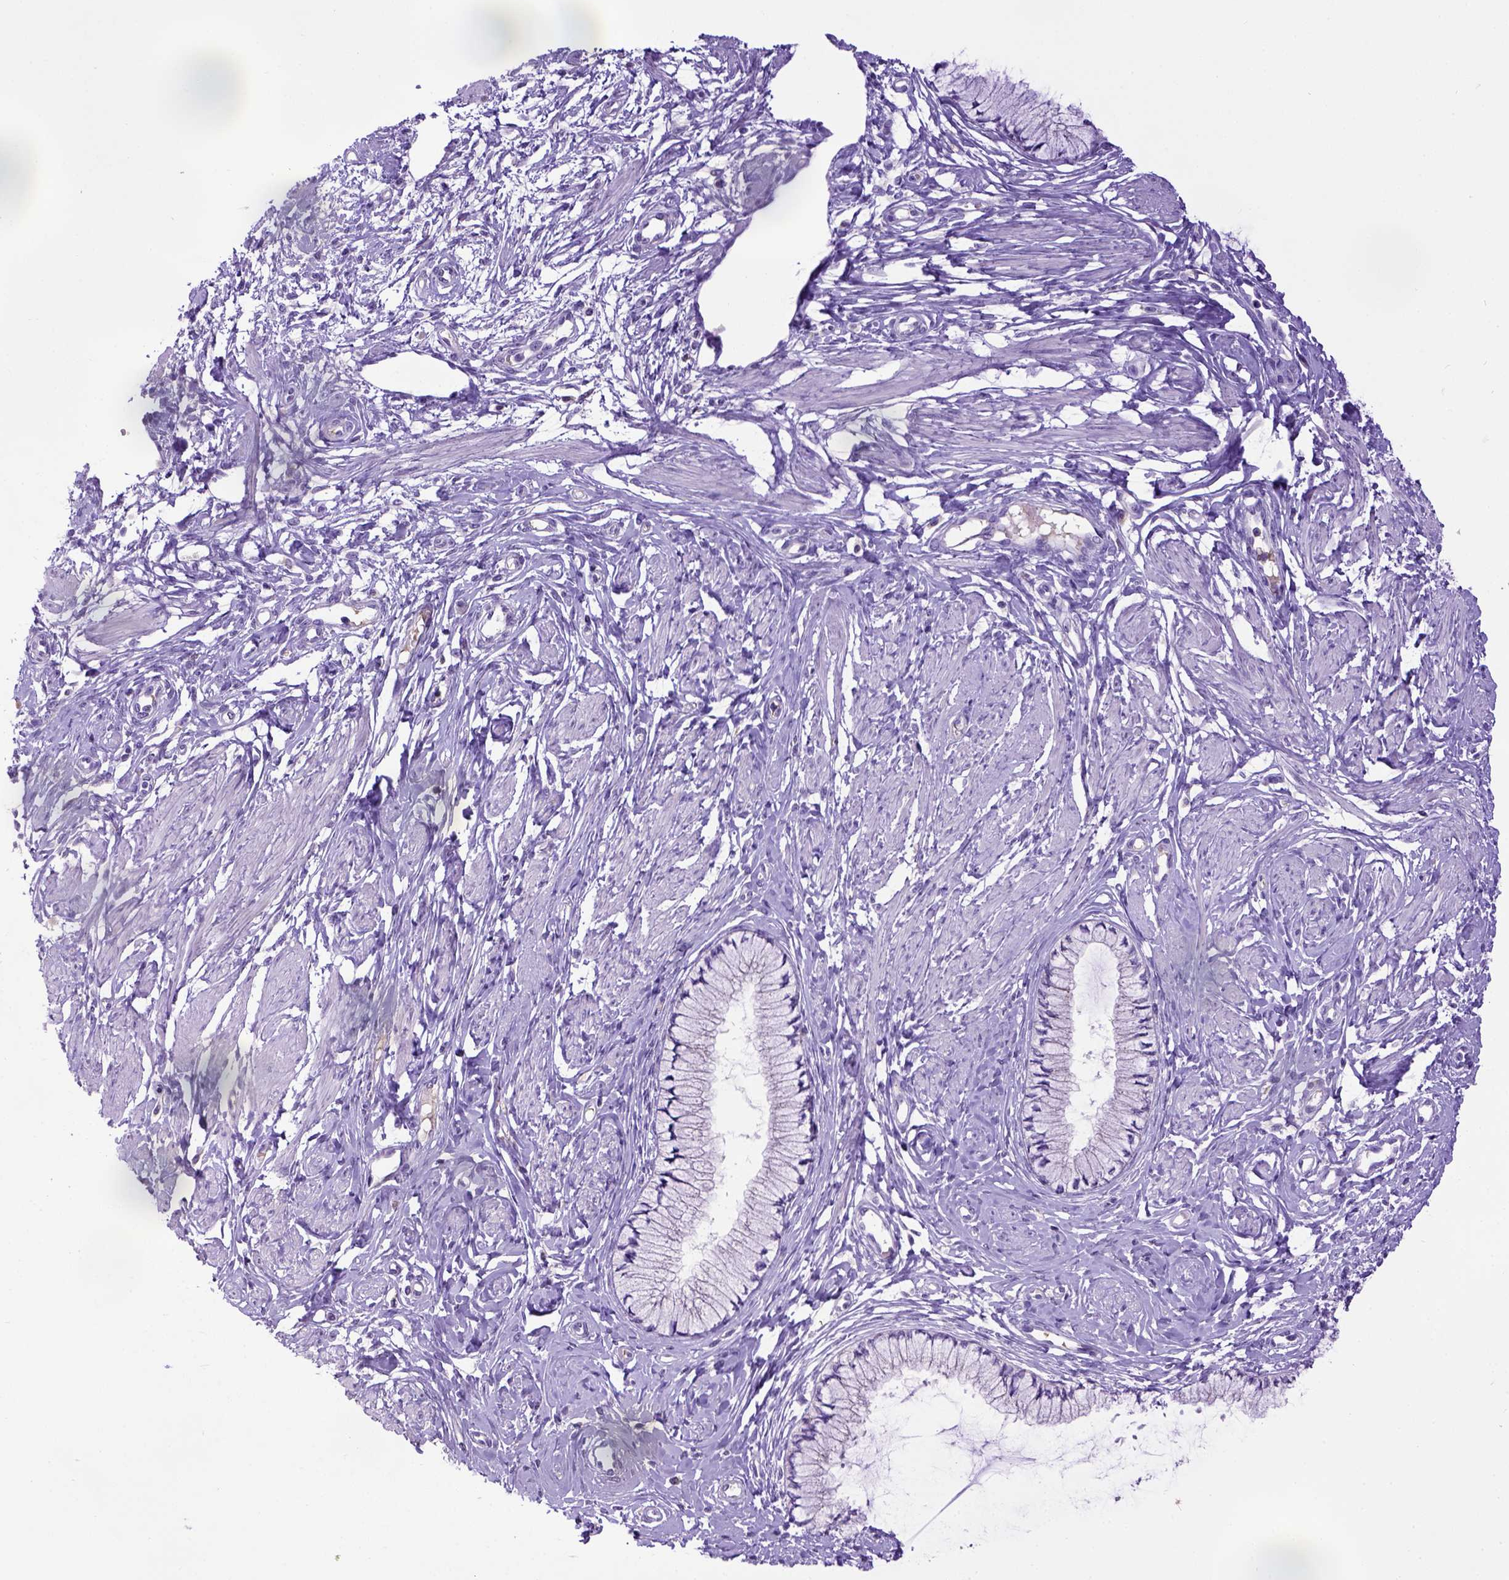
{"staining": {"intensity": "negative", "quantity": "none", "location": "none"}, "tissue": "cervix", "cell_type": "Glandular cells", "image_type": "normal", "snomed": [{"axis": "morphology", "description": "Normal tissue, NOS"}, {"axis": "topography", "description": "Cervix"}], "caption": "Histopathology image shows no protein positivity in glandular cells of normal cervix.", "gene": "SPEF1", "patient": {"sex": "female", "age": 37}}